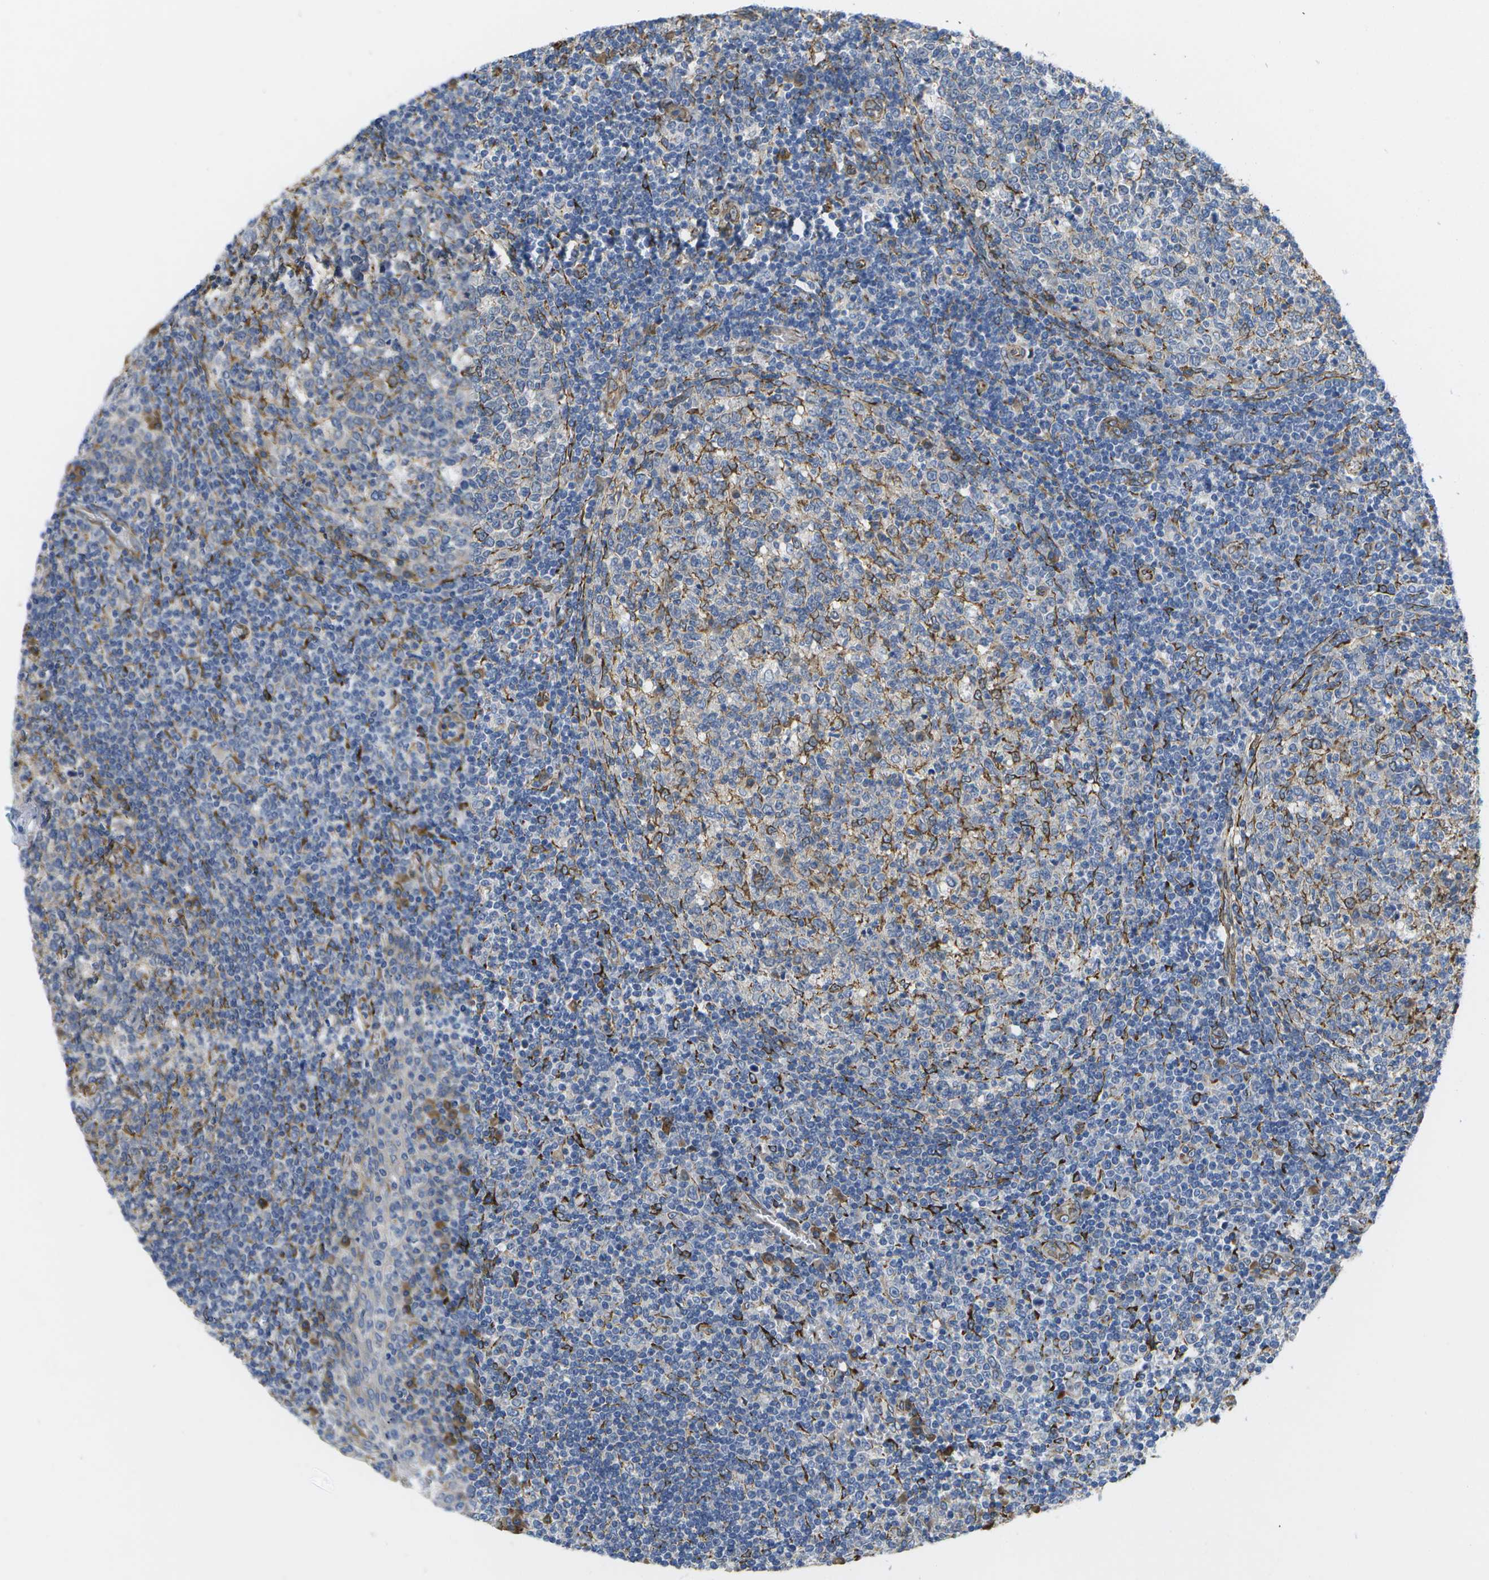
{"staining": {"intensity": "moderate", "quantity": "25%-75%", "location": "cytoplasmic/membranous"}, "tissue": "tonsil", "cell_type": "Germinal center cells", "image_type": "normal", "snomed": [{"axis": "morphology", "description": "Normal tissue, NOS"}, {"axis": "topography", "description": "Tonsil"}], "caption": "This photomicrograph demonstrates IHC staining of benign human tonsil, with medium moderate cytoplasmic/membranous positivity in about 25%-75% of germinal center cells.", "gene": "ZDHHC17", "patient": {"sex": "female", "age": 19}}